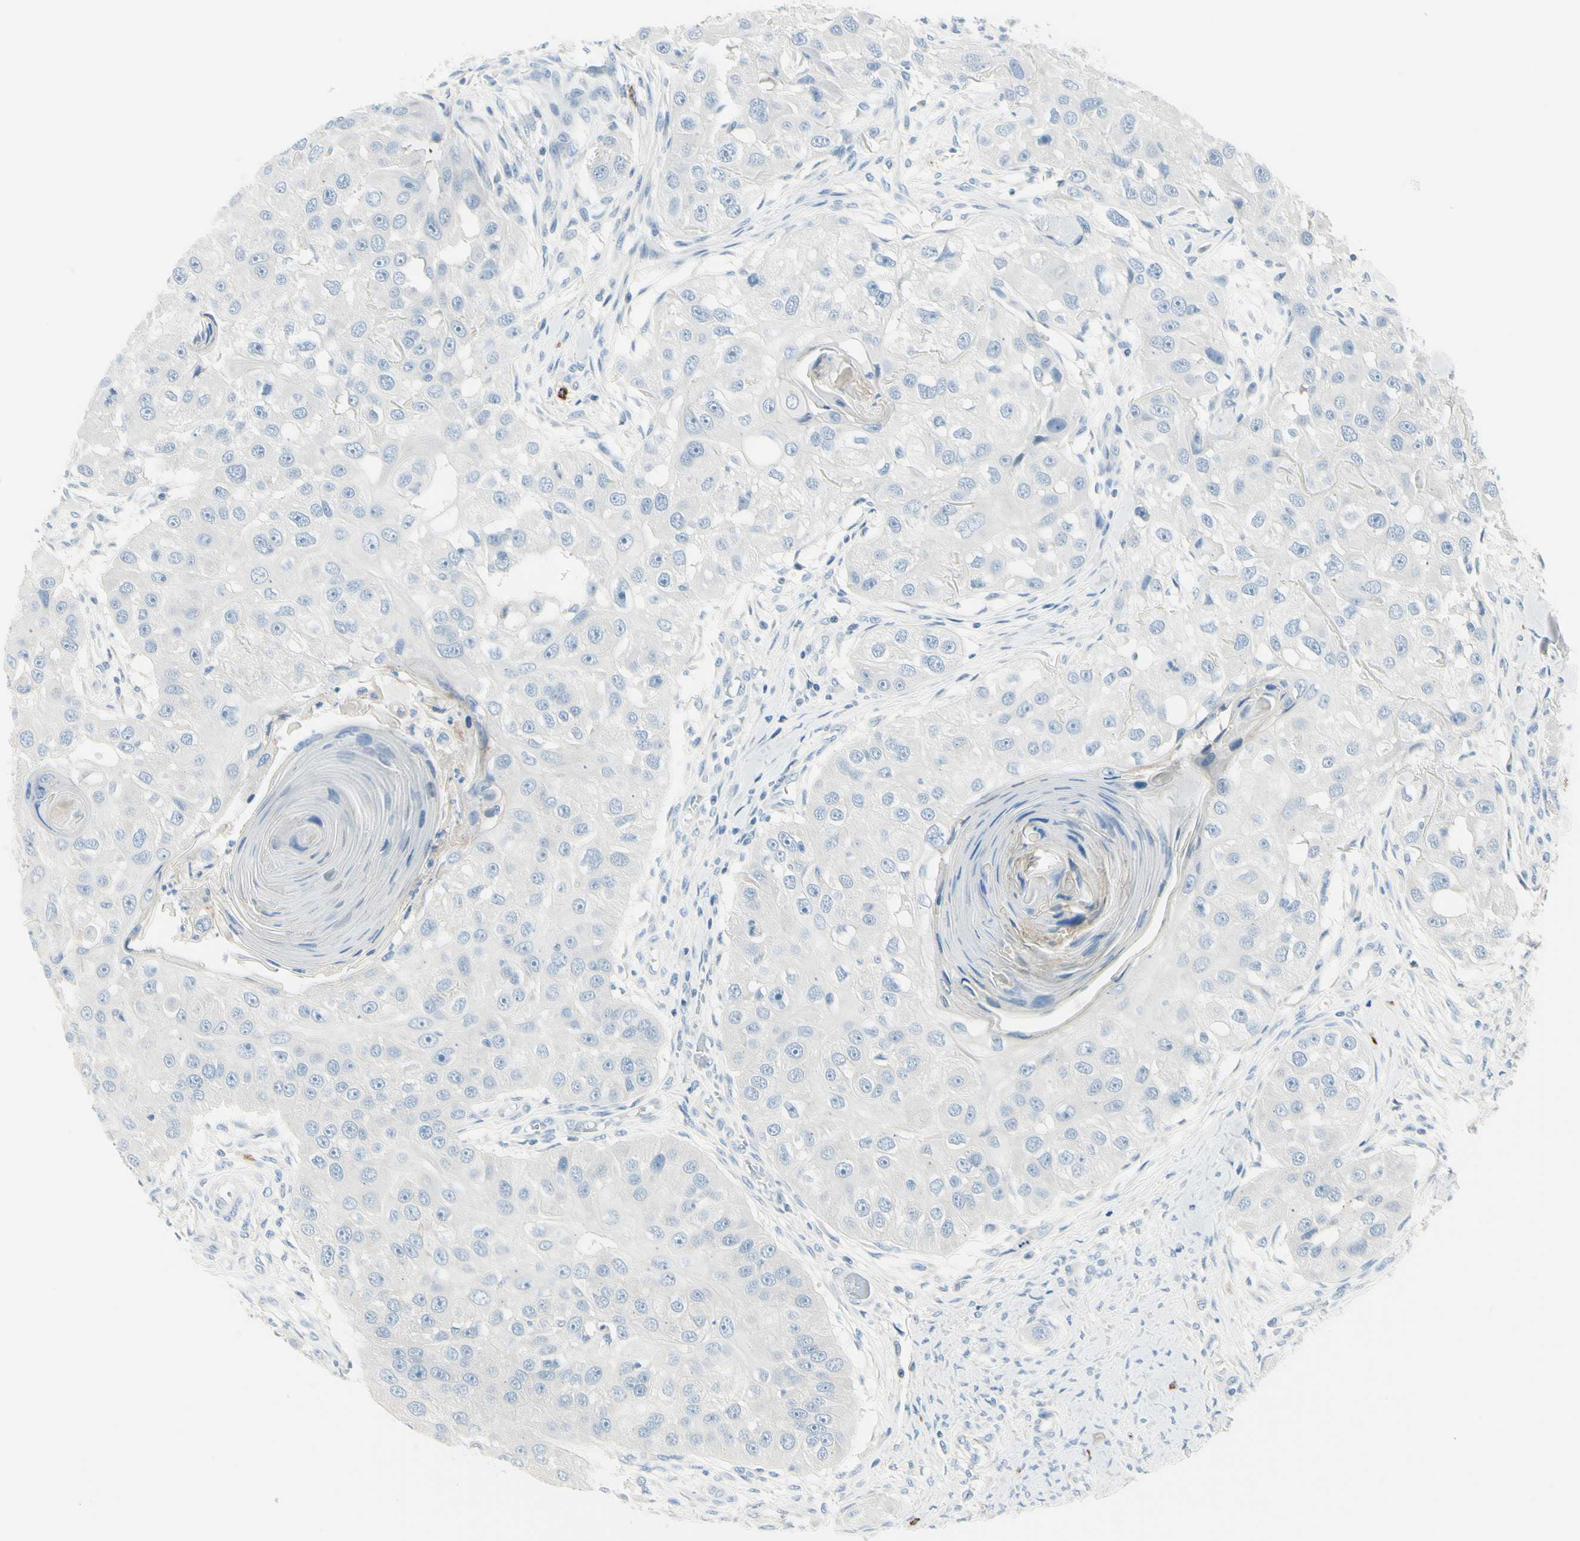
{"staining": {"intensity": "negative", "quantity": "none", "location": "none"}, "tissue": "head and neck cancer", "cell_type": "Tumor cells", "image_type": "cancer", "snomed": [{"axis": "morphology", "description": "Normal tissue, NOS"}, {"axis": "morphology", "description": "Squamous cell carcinoma, NOS"}, {"axis": "topography", "description": "Skeletal muscle"}, {"axis": "topography", "description": "Head-Neck"}], "caption": "The micrograph reveals no staining of tumor cells in head and neck cancer (squamous cell carcinoma).", "gene": "DLG4", "patient": {"sex": "male", "age": 51}}